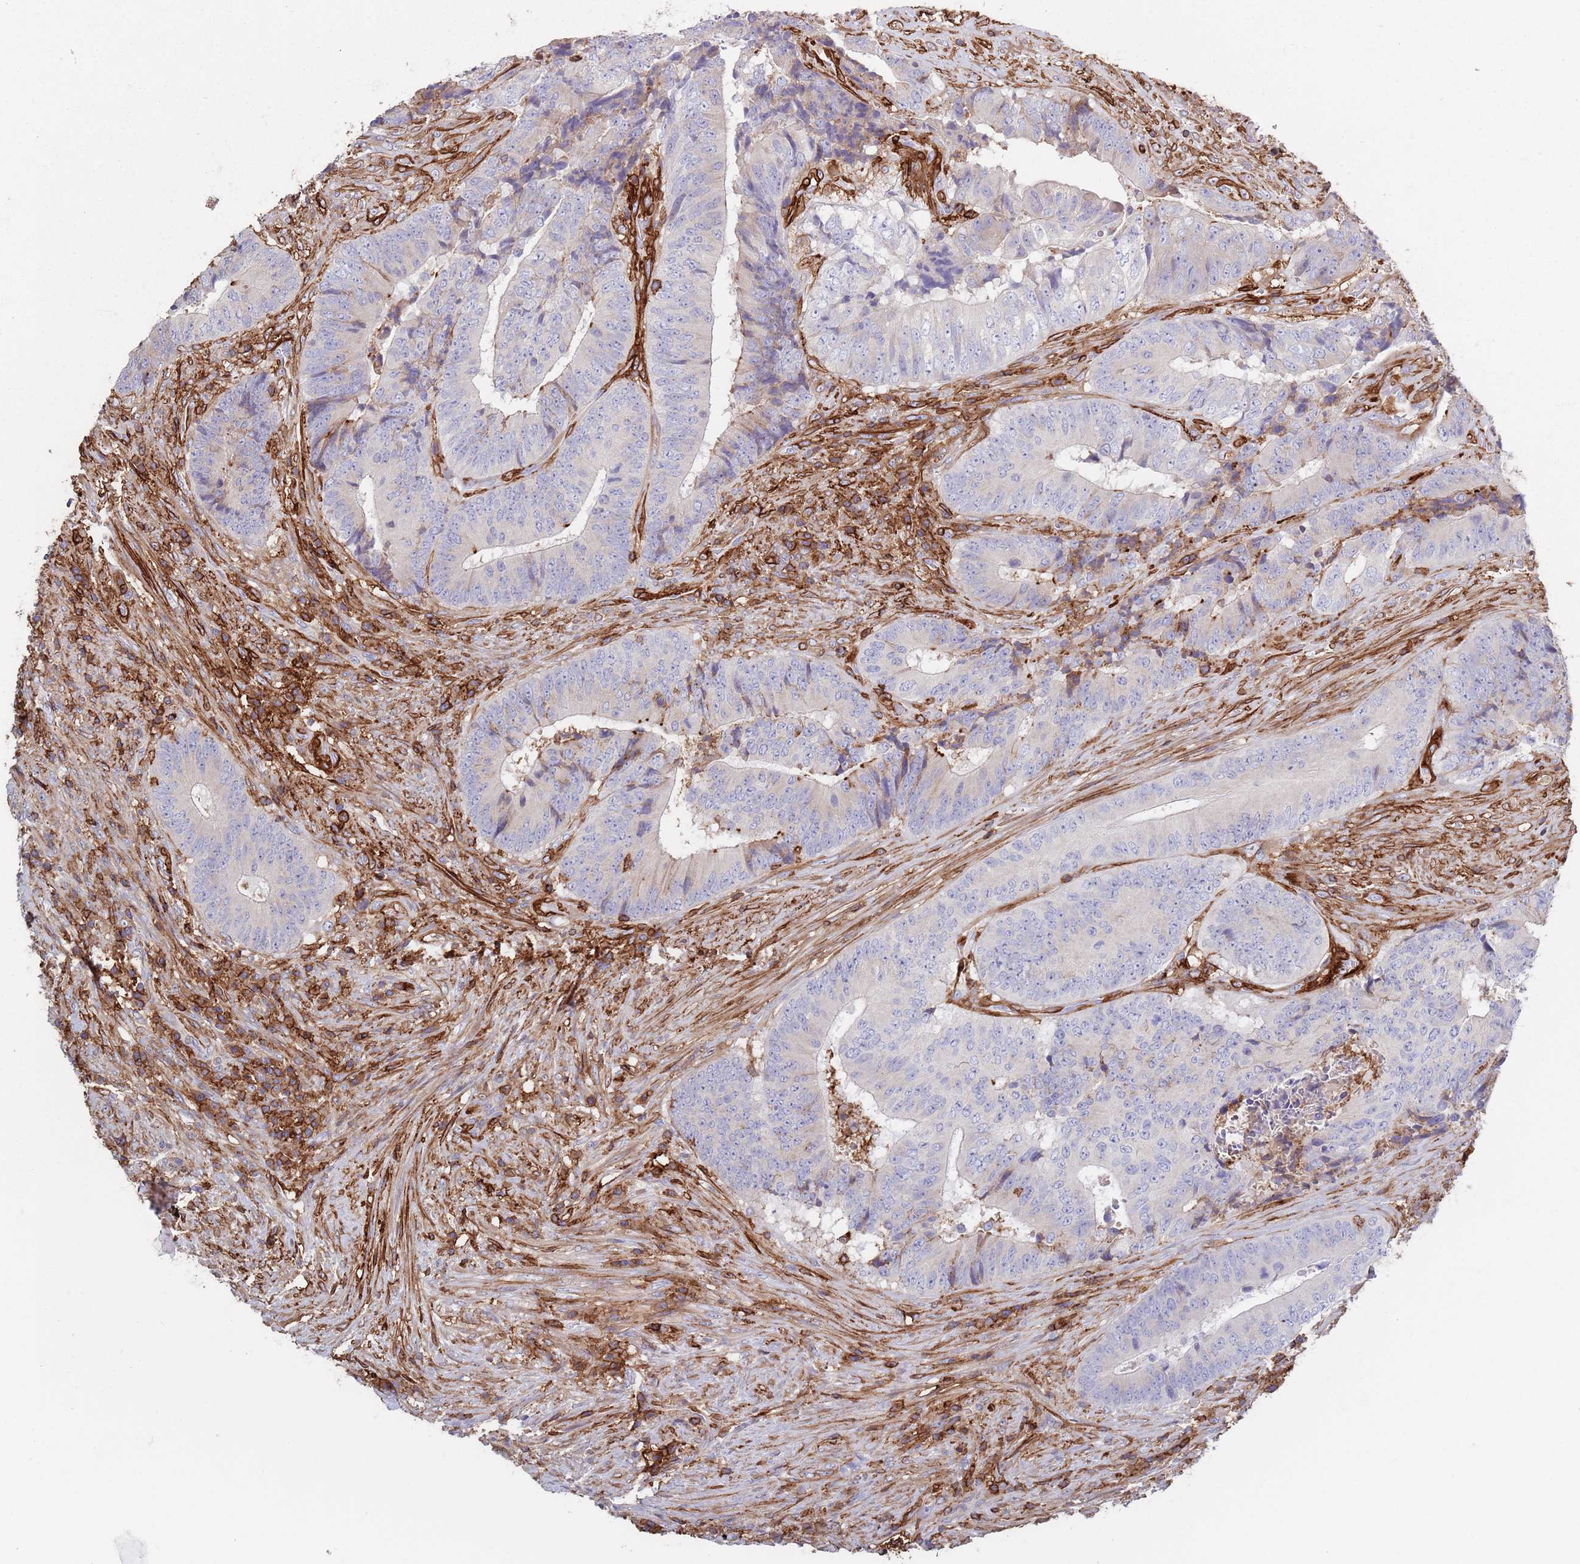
{"staining": {"intensity": "negative", "quantity": "none", "location": "none"}, "tissue": "colorectal cancer", "cell_type": "Tumor cells", "image_type": "cancer", "snomed": [{"axis": "morphology", "description": "Adenocarcinoma, NOS"}, {"axis": "topography", "description": "Rectum"}], "caption": "IHC histopathology image of neoplastic tissue: colorectal cancer stained with DAB shows no significant protein staining in tumor cells. (DAB immunohistochemistry with hematoxylin counter stain).", "gene": "RNF144A", "patient": {"sex": "male", "age": 72}}